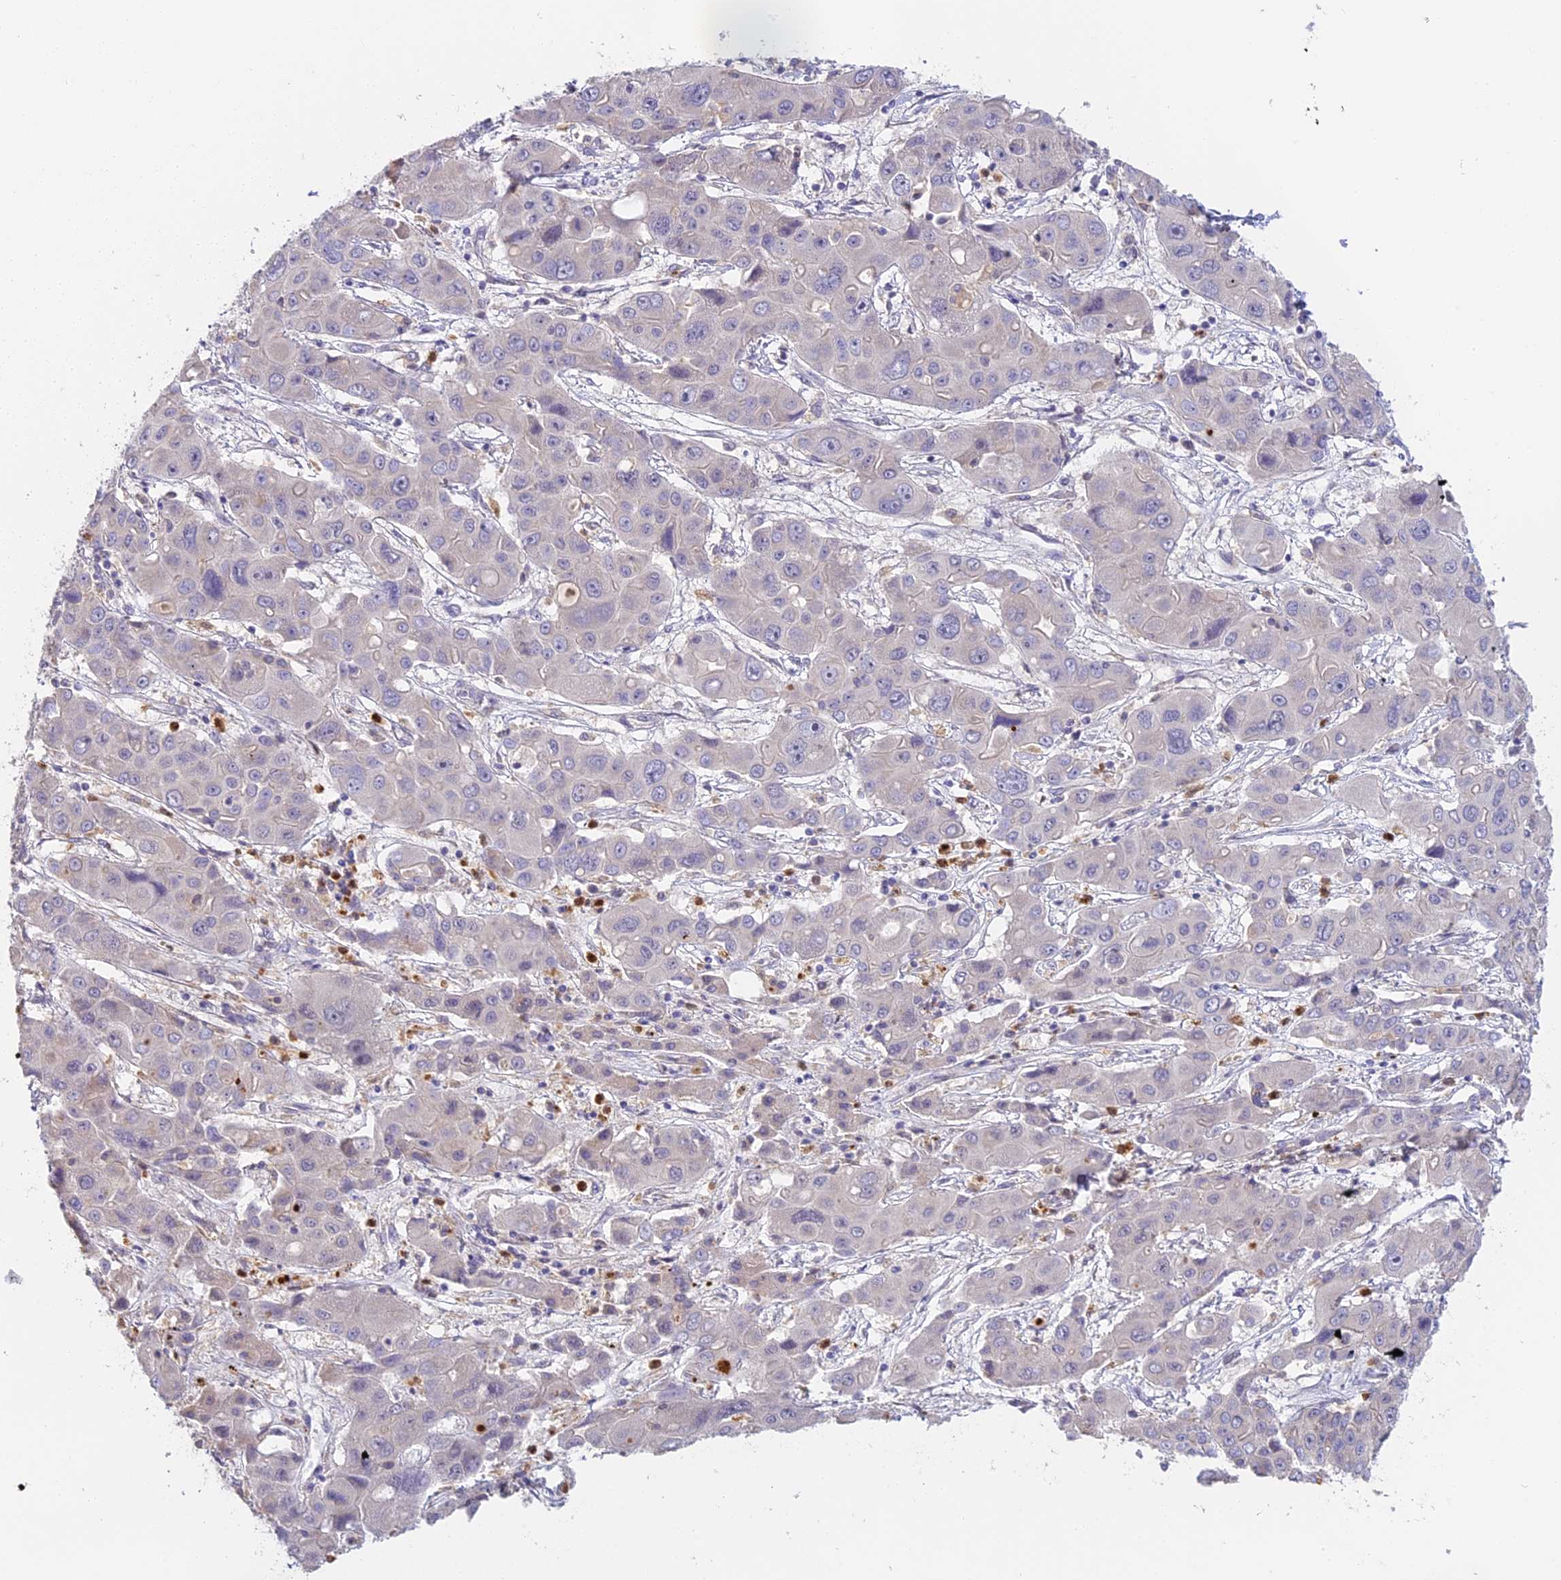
{"staining": {"intensity": "negative", "quantity": "none", "location": "none"}, "tissue": "liver cancer", "cell_type": "Tumor cells", "image_type": "cancer", "snomed": [{"axis": "morphology", "description": "Cholangiocarcinoma"}, {"axis": "topography", "description": "Liver"}], "caption": "Tumor cells show no significant protein expression in liver cholangiocarcinoma. (DAB IHC visualized using brightfield microscopy, high magnification).", "gene": "NCF4", "patient": {"sex": "male", "age": 67}}